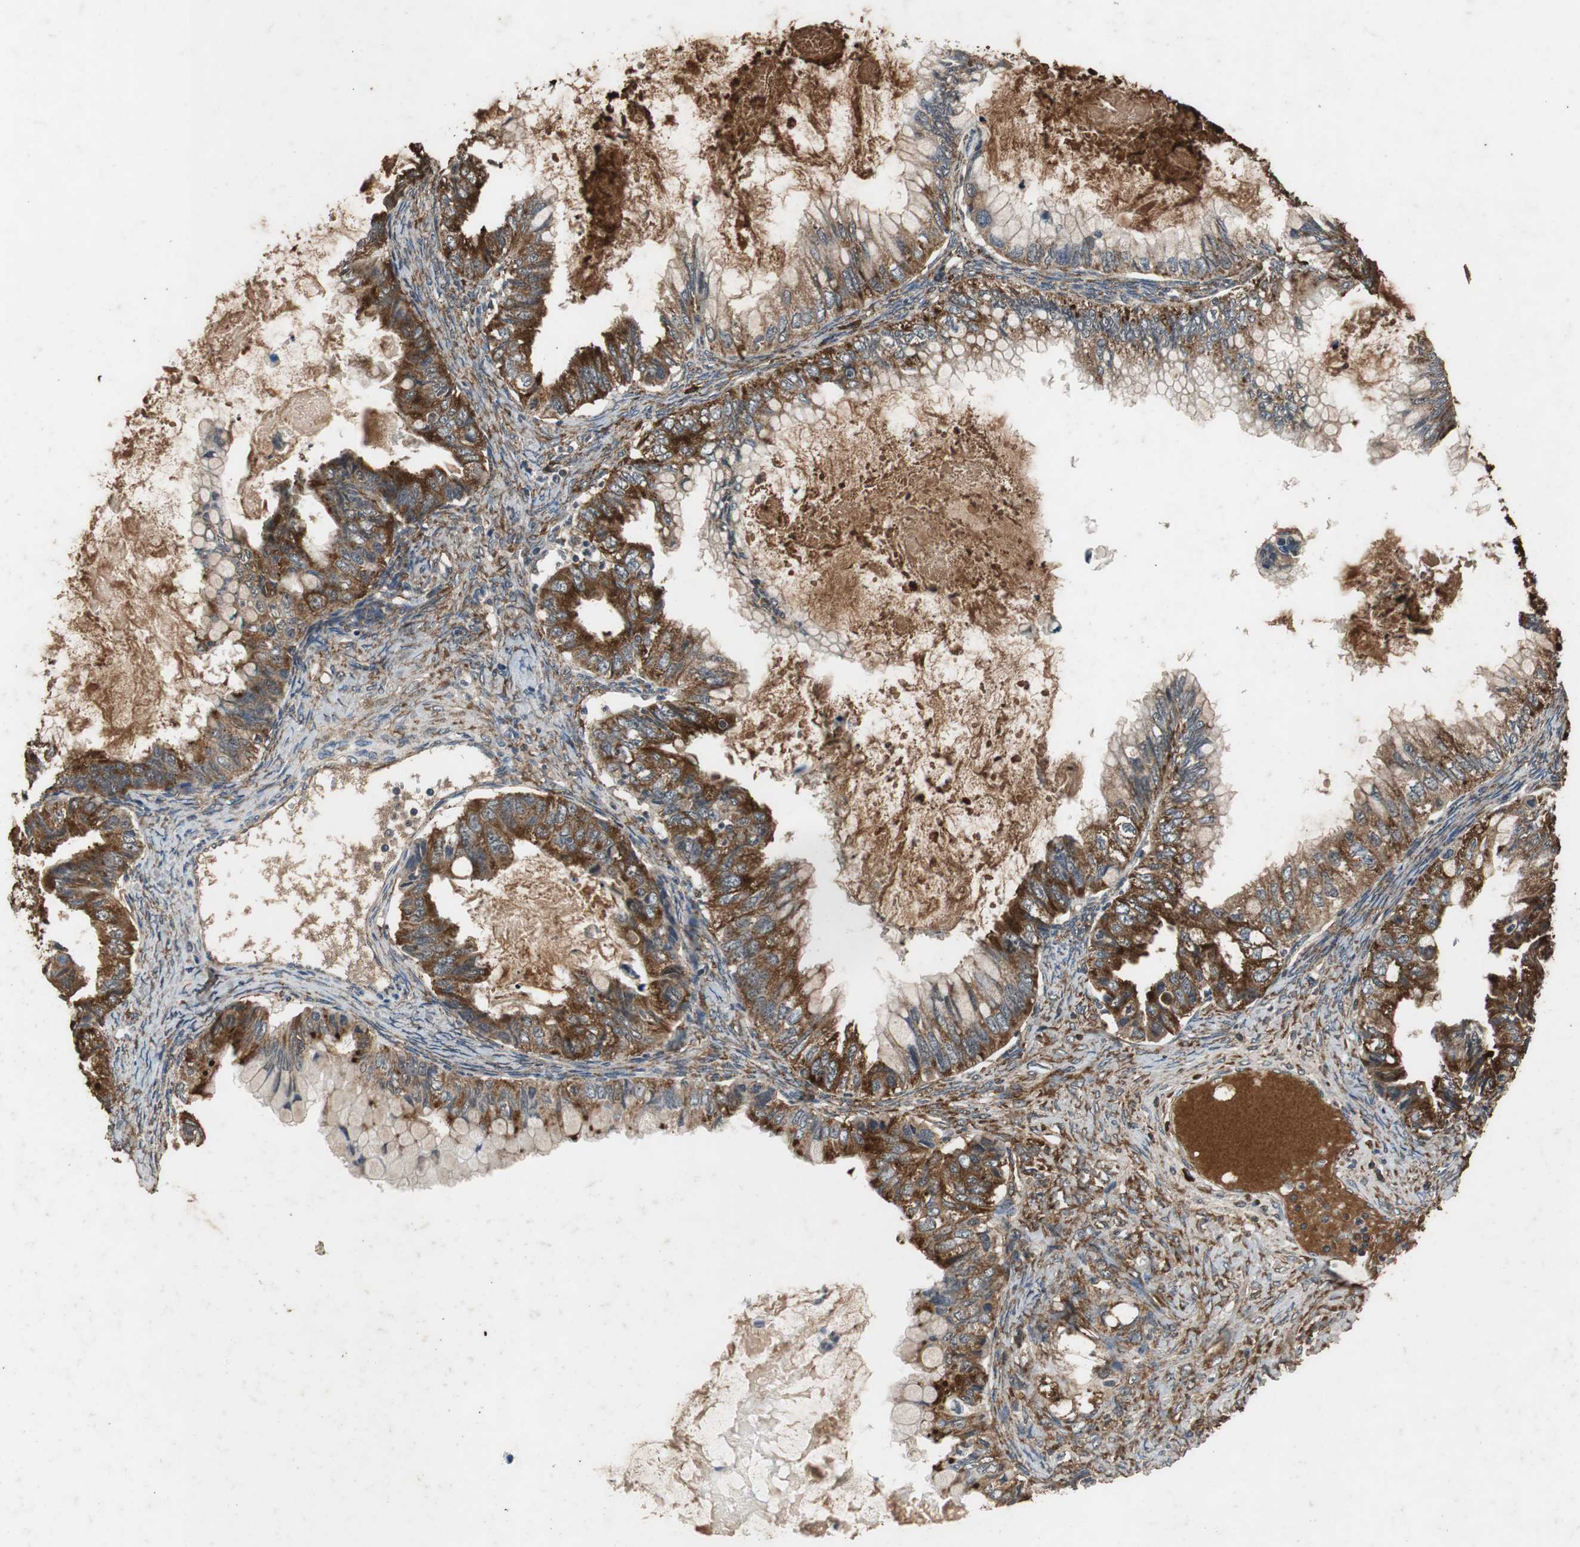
{"staining": {"intensity": "strong", "quantity": ">75%", "location": "cytoplasmic/membranous"}, "tissue": "ovarian cancer", "cell_type": "Tumor cells", "image_type": "cancer", "snomed": [{"axis": "morphology", "description": "Cystadenocarcinoma, mucinous, NOS"}, {"axis": "topography", "description": "Ovary"}], "caption": "The micrograph exhibits a brown stain indicating the presence of a protein in the cytoplasmic/membranous of tumor cells in ovarian mucinous cystadenocarcinoma. Using DAB (3,3'-diaminobenzidine) (brown) and hematoxylin (blue) stains, captured at high magnification using brightfield microscopy.", "gene": "NAA10", "patient": {"sex": "female", "age": 80}}